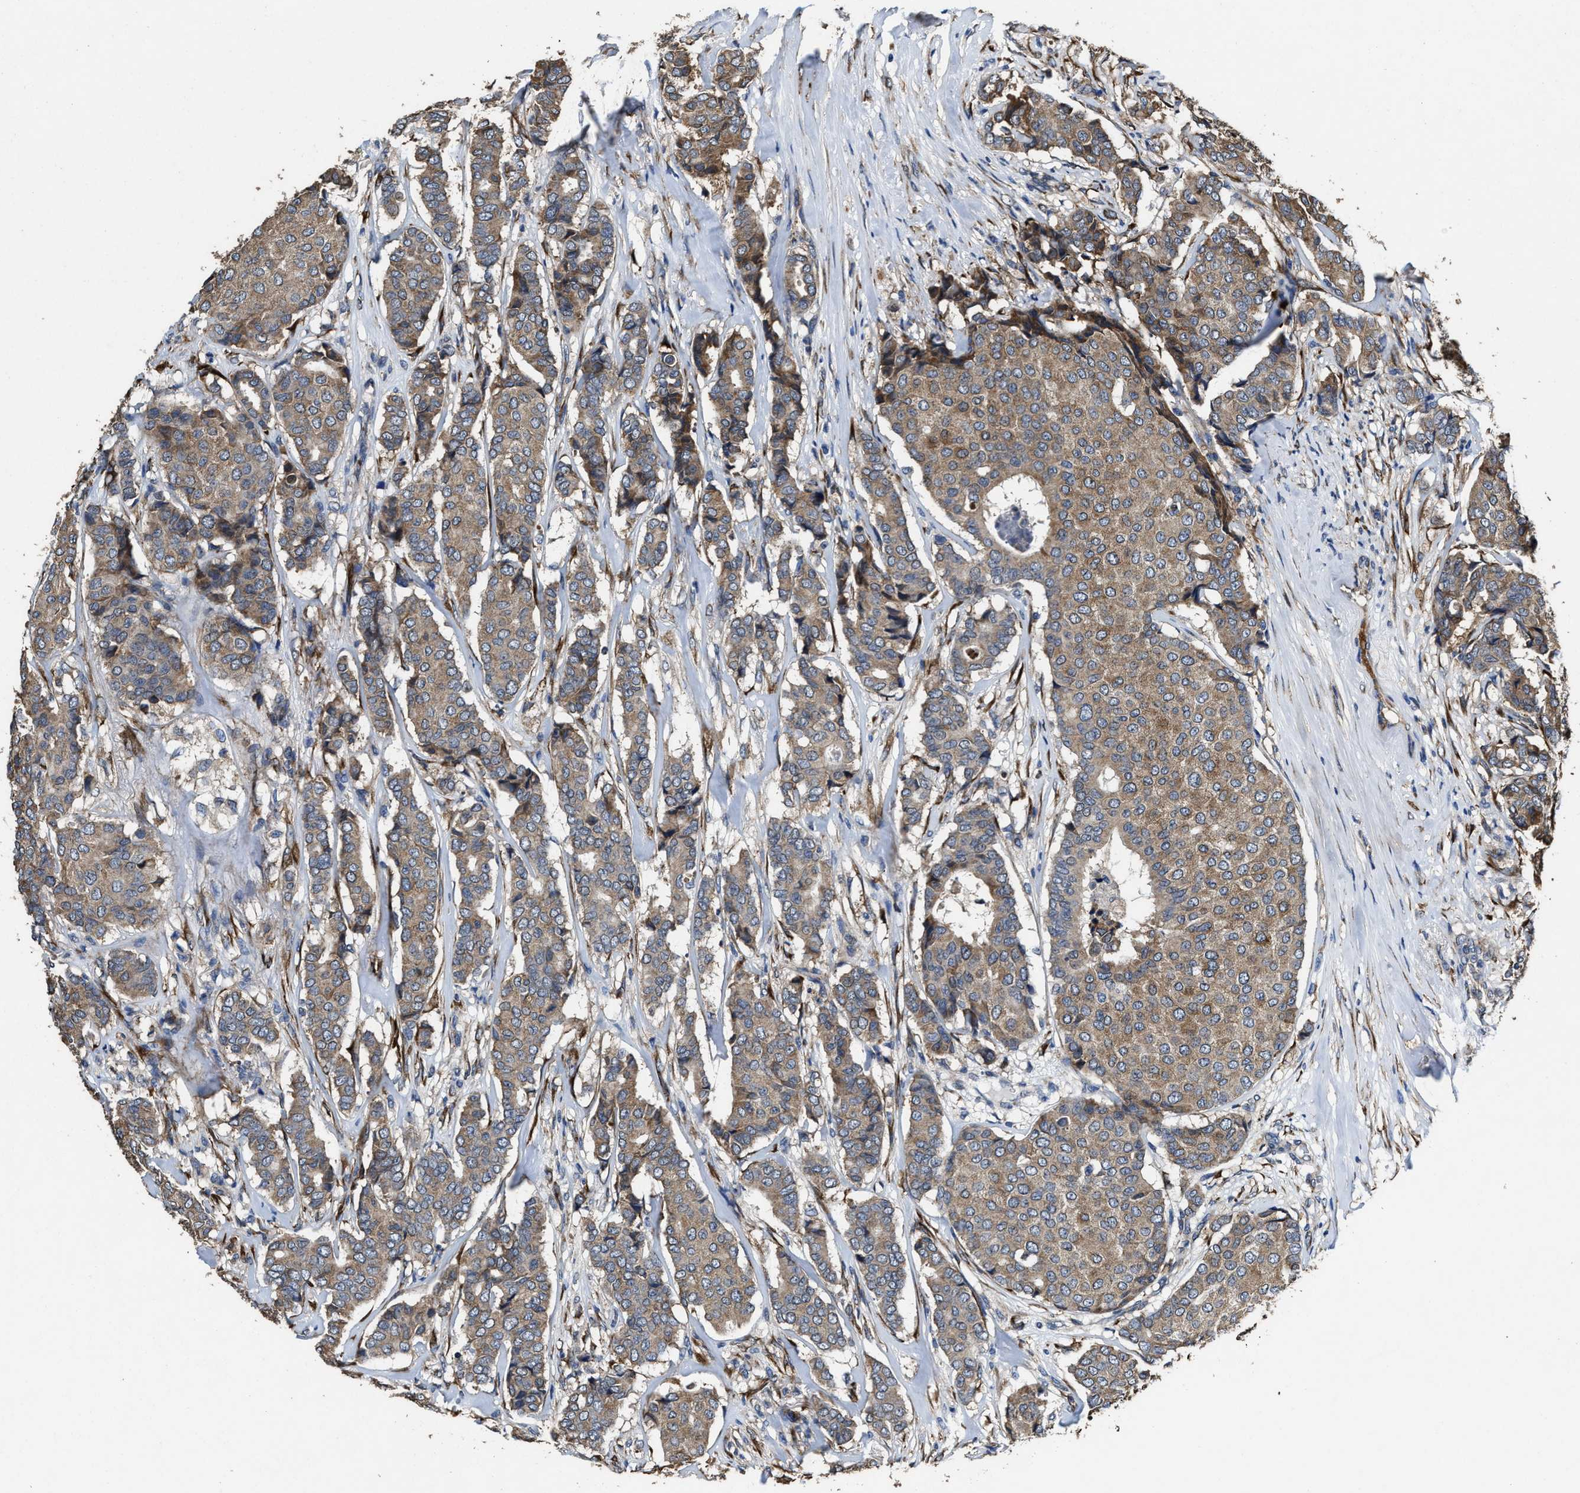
{"staining": {"intensity": "moderate", "quantity": ">75%", "location": "cytoplasmic/membranous"}, "tissue": "breast cancer", "cell_type": "Tumor cells", "image_type": "cancer", "snomed": [{"axis": "morphology", "description": "Duct carcinoma"}, {"axis": "topography", "description": "Breast"}], "caption": "Brown immunohistochemical staining in human breast cancer reveals moderate cytoplasmic/membranous positivity in about >75% of tumor cells.", "gene": "IDNK", "patient": {"sex": "female", "age": 75}}